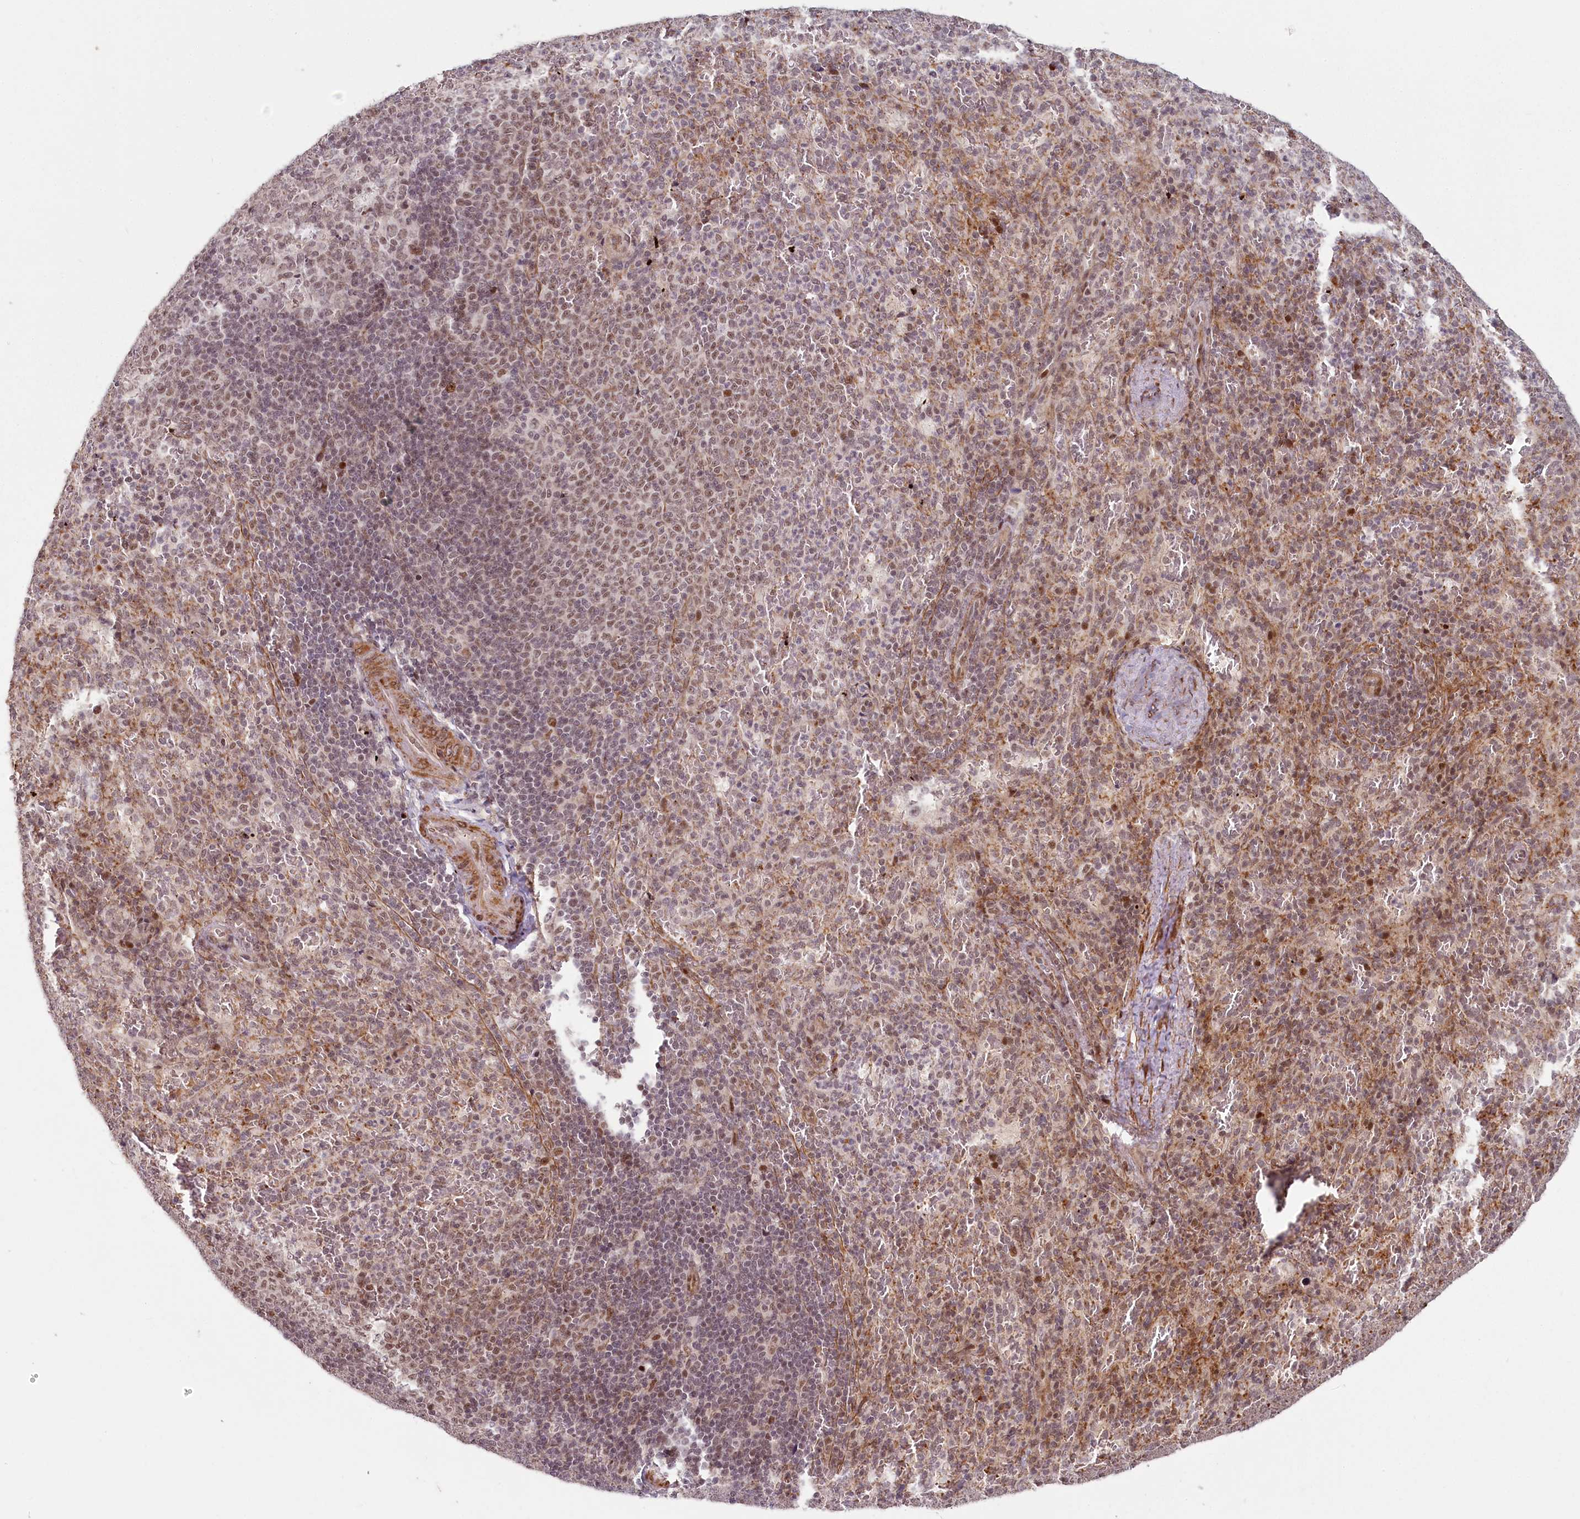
{"staining": {"intensity": "moderate", "quantity": "<25%", "location": "nuclear"}, "tissue": "spleen", "cell_type": "Cells in red pulp", "image_type": "normal", "snomed": [{"axis": "morphology", "description": "Normal tissue, NOS"}, {"axis": "topography", "description": "Spleen"}], "caption": "Benign spleen displays moderate nuclear positivity in about <25% of cells in red pulp, visualized by immunohistochemistry.", "gene": "FAM204A", "patient": {"sex": "female", "age": 21}}